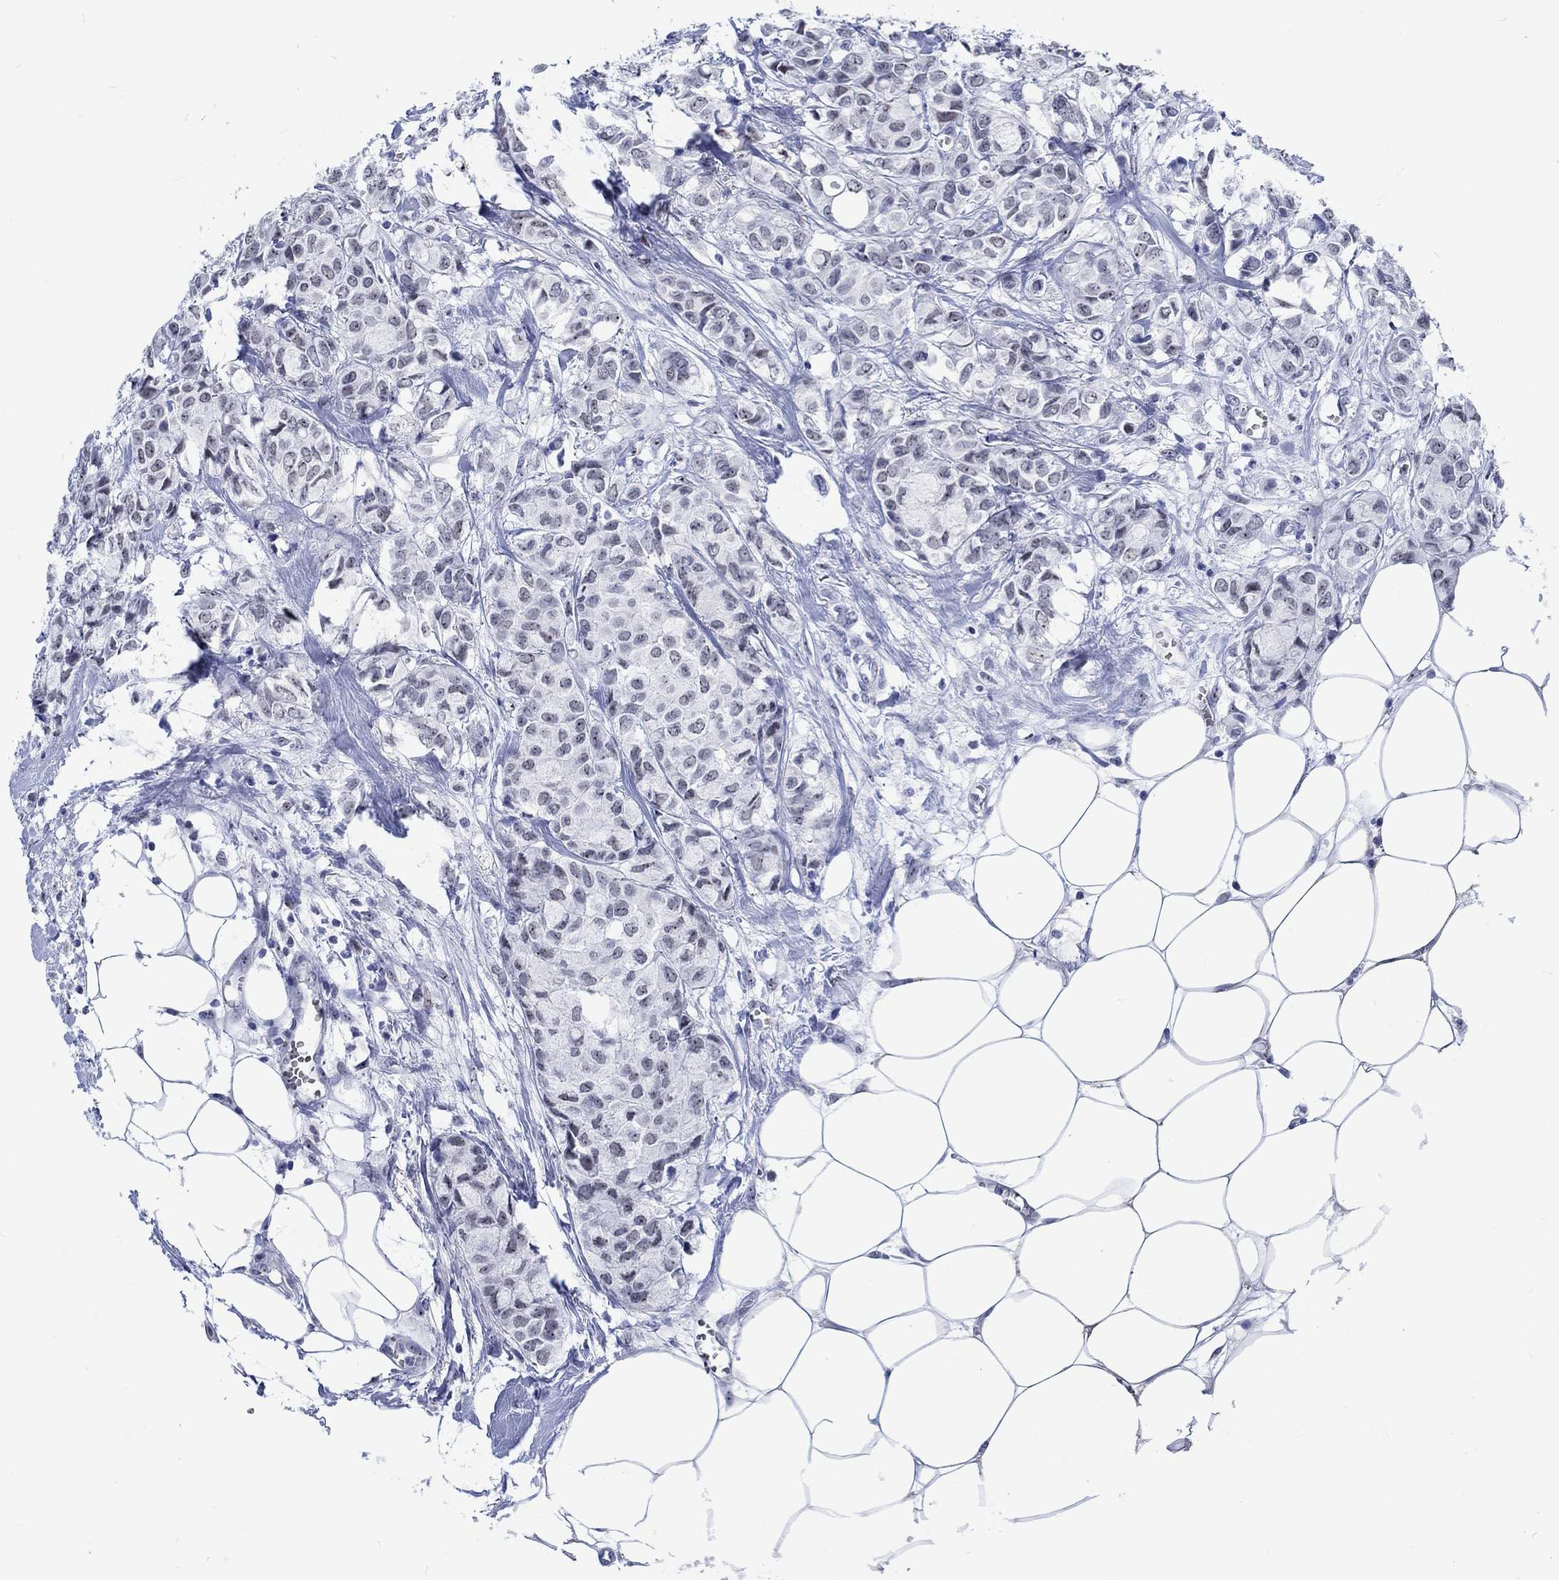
{"staining": {"intensity": "strong", "quantity": "<25%", "location": "nuclear"}, "tissue": "breast cancer", "cell_type": "Tumor cells", "image_type": "cancer", "snomed": [{"axis": "morphology", "description": "Duct carcinoma"}, {"axis": "topography", "description": "Breast"}], "caption": "This is a photomicrograph of IHC staining of breast cancer (intraductal carcinoma), which shows strong staining in the nuclear of tumor cells.", "gene": "ZNF446", "patient": {"sex": "female", "age": 85}}